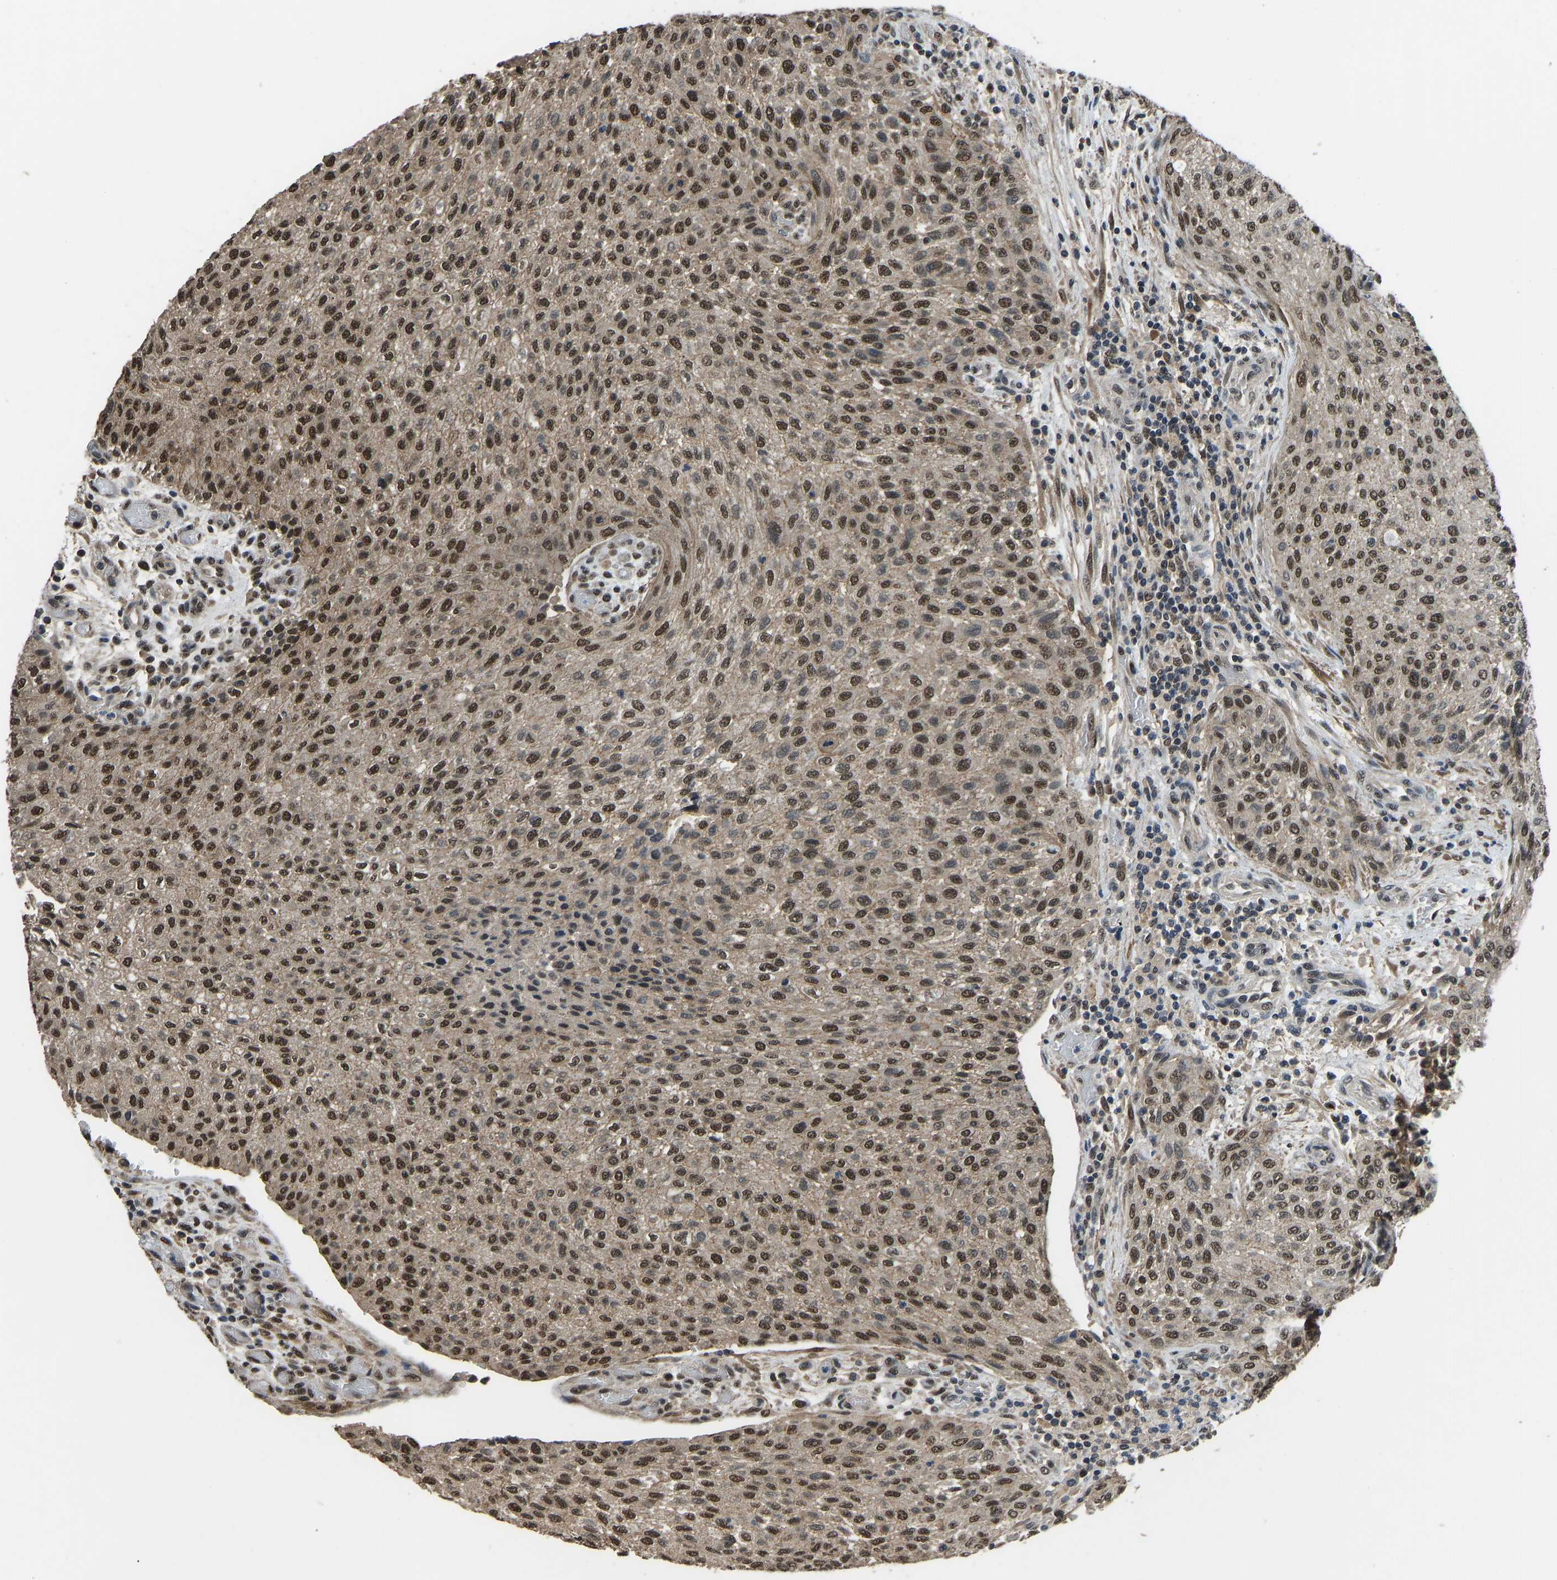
{"staining": {"intensity": "strong", "quantity": ">75%", "location": "nuclear"}, "tissue": "urothelial cancer", "cell_type": "Tumor cells", "image_type": "cancer", "snomed": [{"axis": "morphology", "description": "Urothelial carcinoma, Low grade"}, {"axis": "morphology", "description": "Urothelial carcinoma, High grade"}, {"axis": "topography", "description": "Urinary bladder"}], "caption": "The histopathology image displays a brown stain indicating the presence of a protein in the nuclear of tumor cells in urothelial cancer.", "gene": "TOX4", "patient": {"sex": "male", "age": 35}}